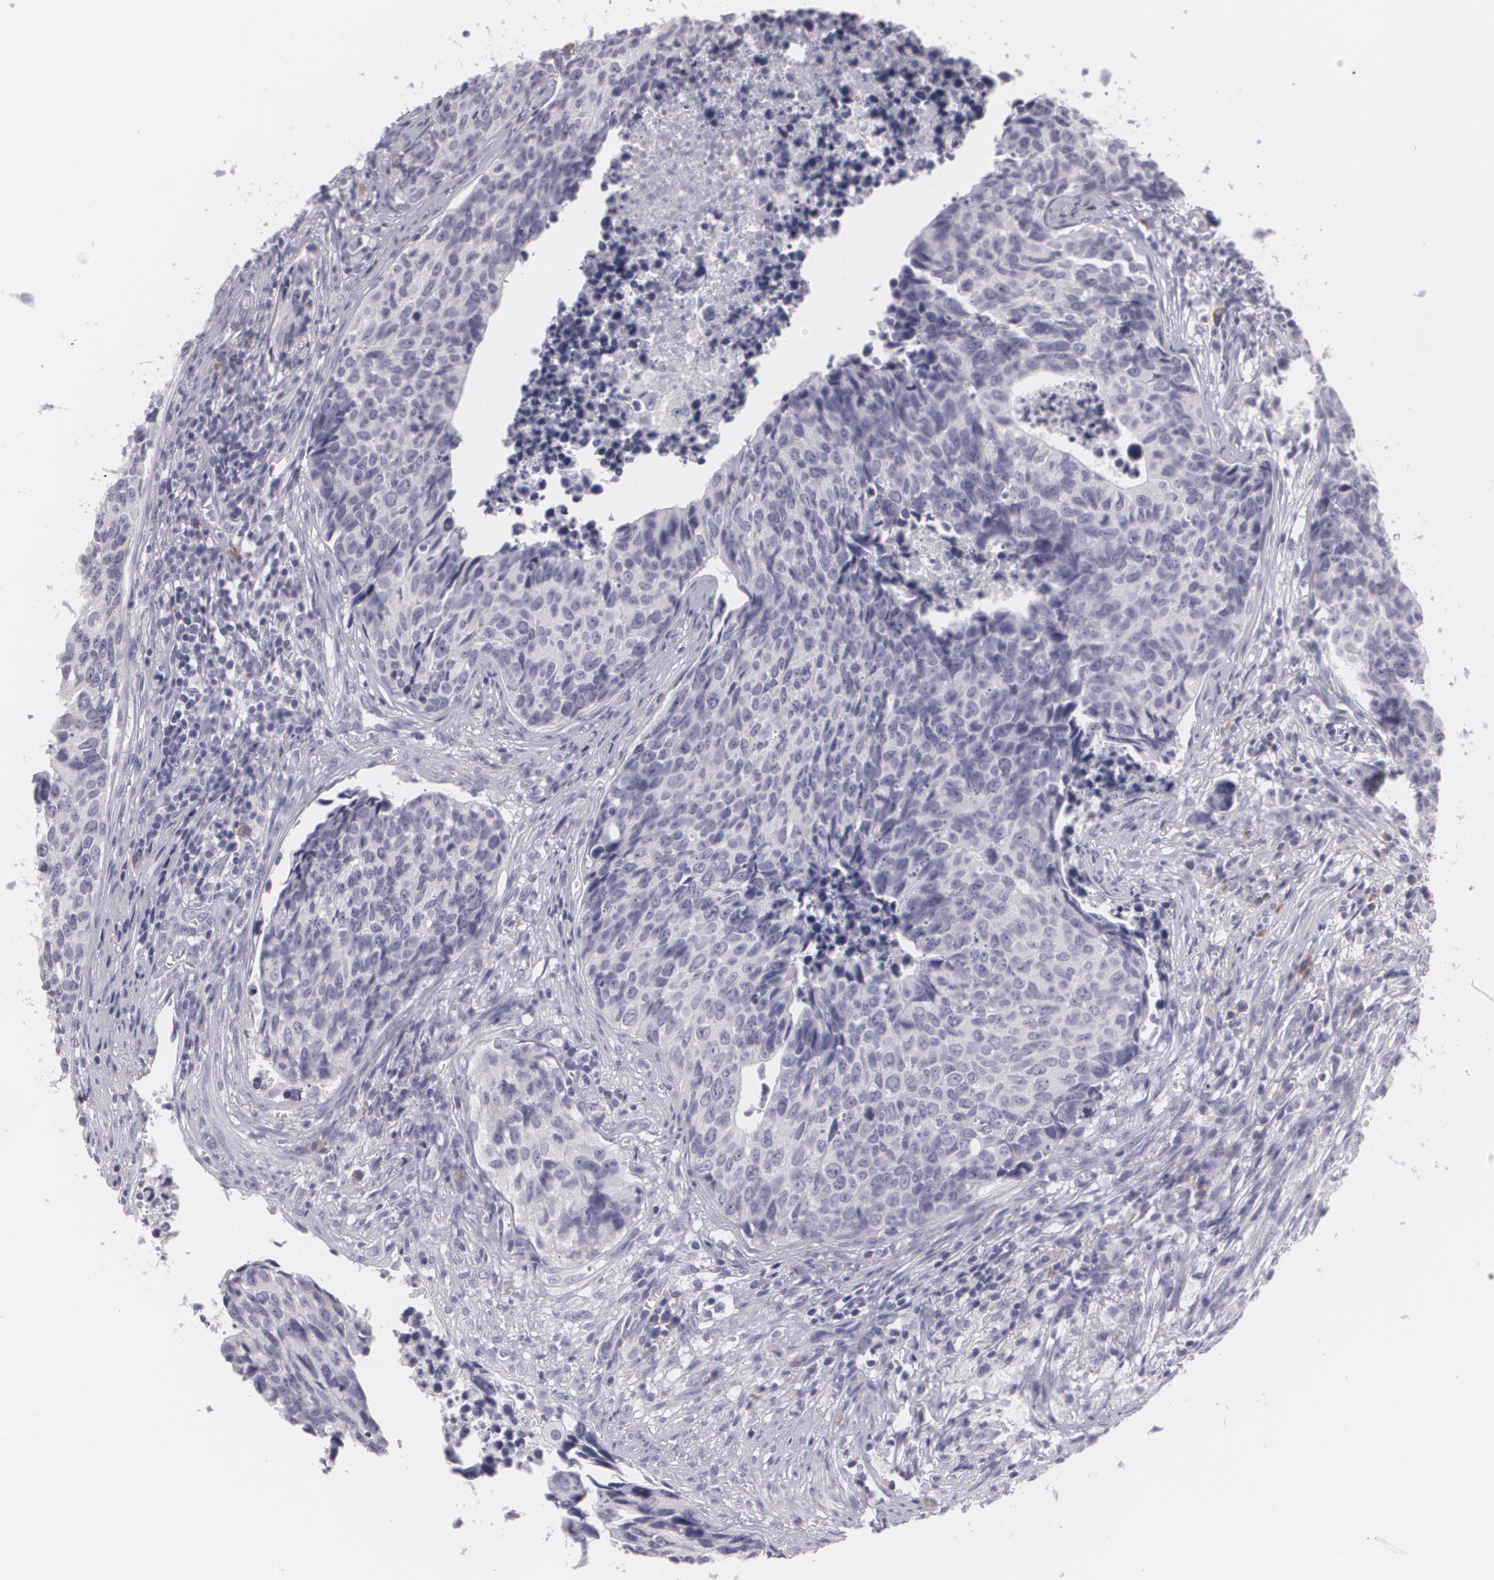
{"staining": {"intensity": "negative", "quantity": "none", "location": "none"}, "tissue": "urothelial cancer", "cell_type": "Tumor cells", "image_type": "cancer", "snomed": [{"axis": "morphology", "description": "Urothelial carcinoma, High grade"}, {"axis": "topography", "description": "Urinary bladder"}], "caption": "Urothelial cancer was stained to show a protein in brown. There is no significant positivity in tumor cells. The staining is performed using DAB (3,3'-diaminobenzidine) brown chromogen with nuclei counter-stained in using hematoxylin.", "gene": "MAP2", "patient": {"sex": "male", "age": 81}}